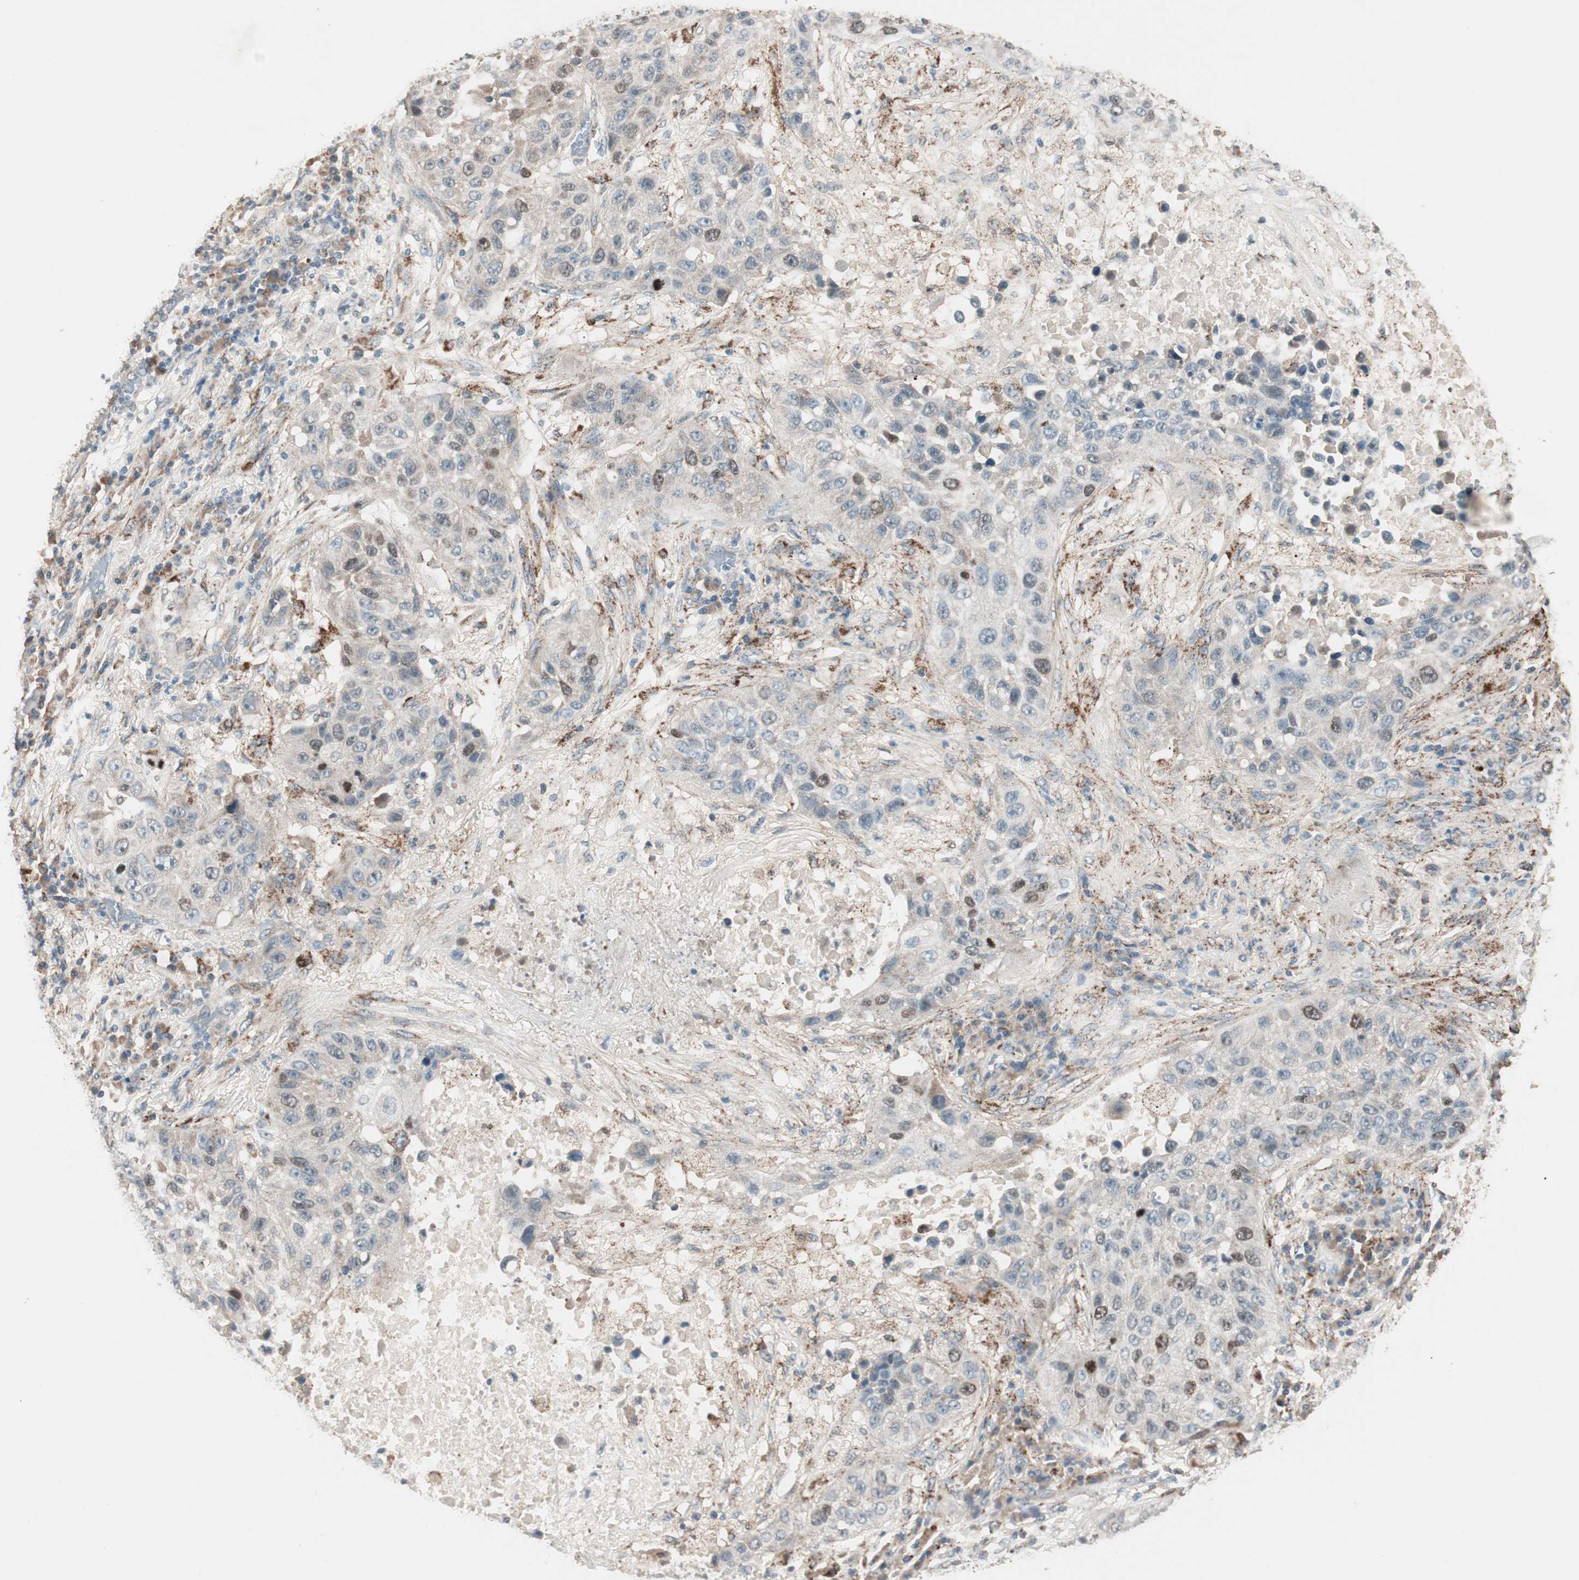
{"staining": {"intensity": "weak", "quantity": "<25%", "location": "cytoplasmic/membranous,nuclear"}, "tissue": "lung cancer", "cell_type": "Tumor cells", "image_type": "cancer", "snomed": [{"axis": "morphology", "description": "Squamous cell carcinoma, NOS"}, {"axis": "topography", "description": "Lung"}], "caption": "Squamous cell carcinoma (lung) was stained to show a protein in brown. There is no significant staining in tumor cells. The staining is performed using DAB (3,3'-diaminobenzidine) brown chromogen with nuclei counter-stained in using hematoxylin.", "gene": "NFRKB", "patient": {"sex": "male", "age": 57}}